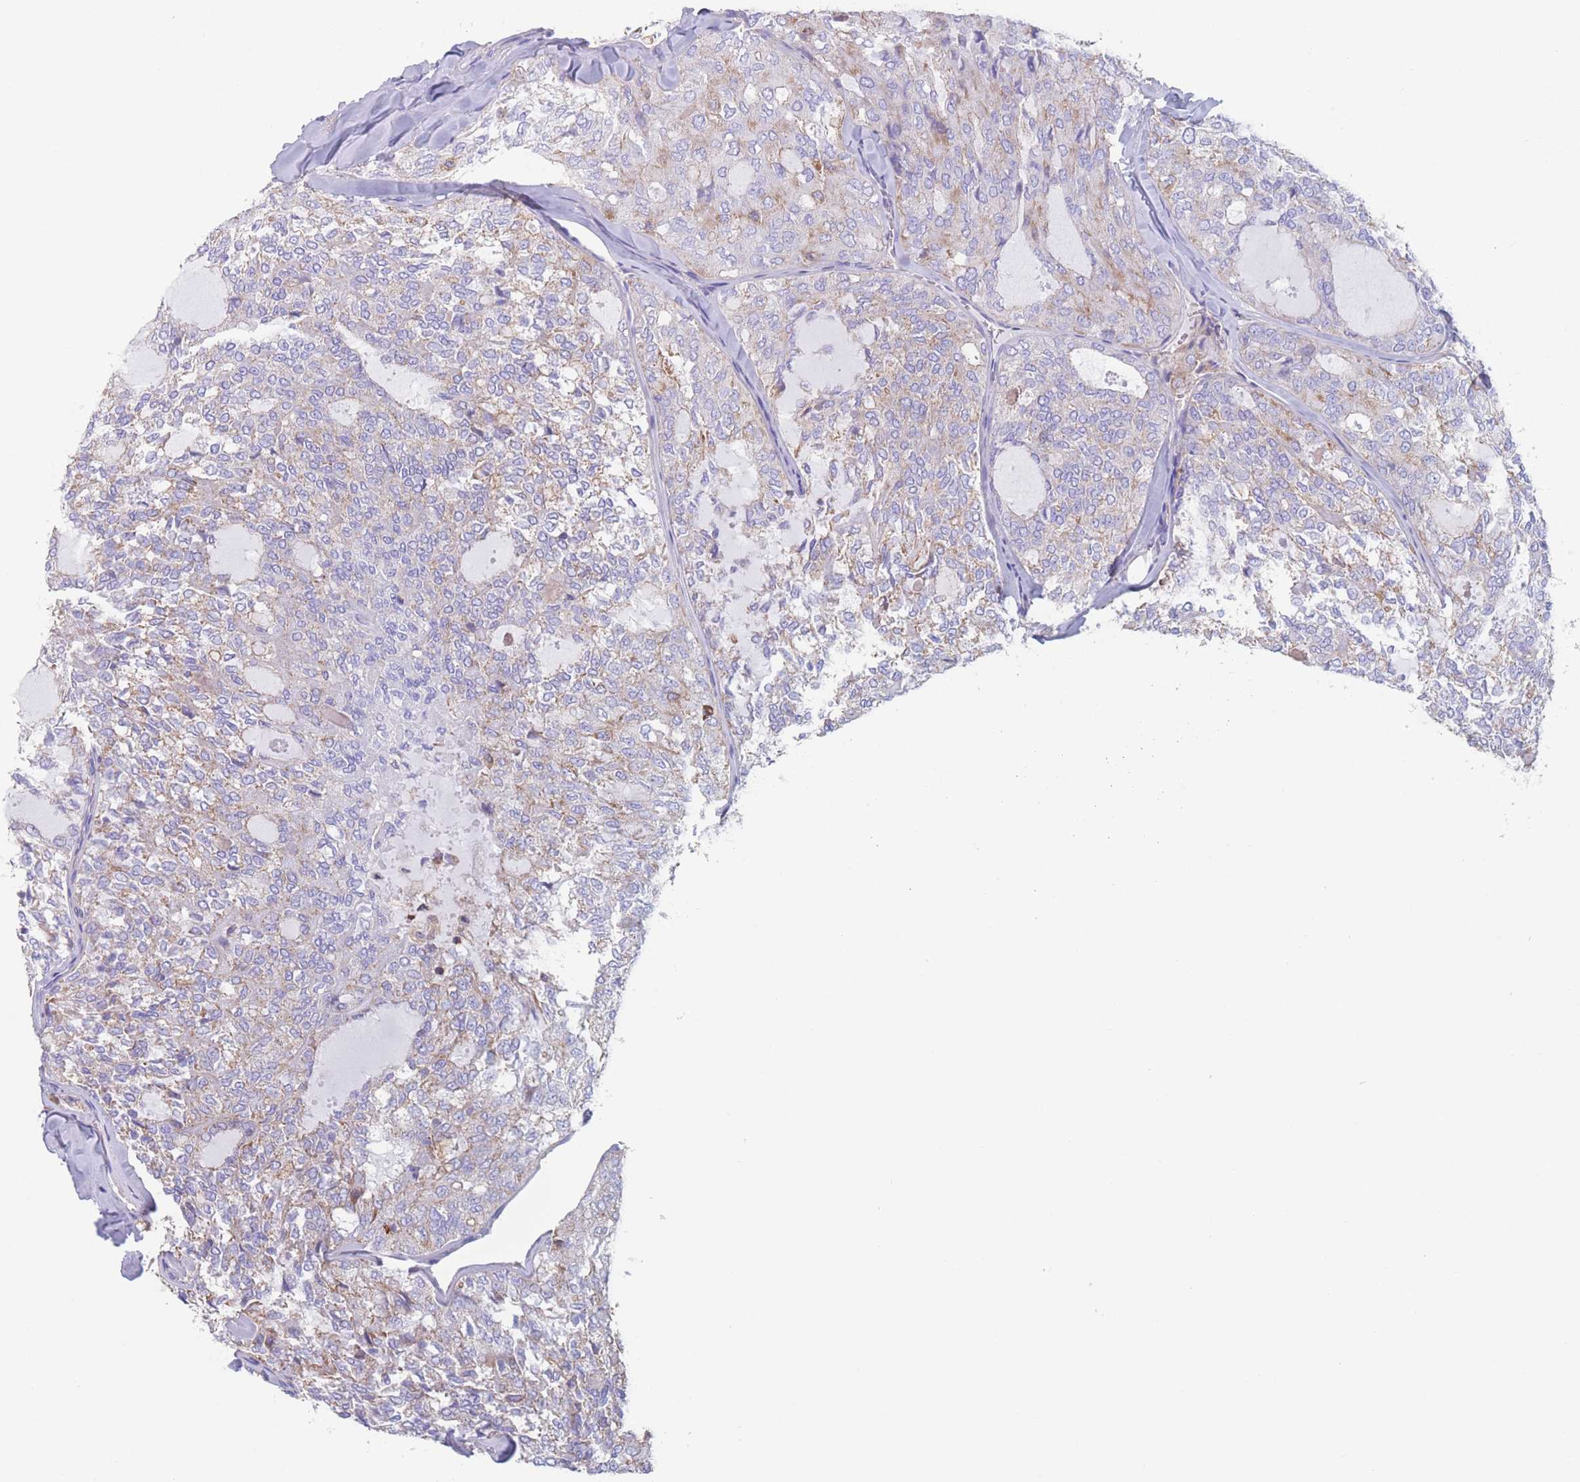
{"staining": {"intensity": "weak", "quantity": "25%-75%", "location": "cytoplasmic/membranous"}, "tissue": "thyroid cancer", "cell_type": "Tumor cells", "image_type": "cancer", "snomed": [{"axis": "morphology", "description": "Follicular adenoma carcinoma, NOS"}, {"axis": "topography", "description": "Thyroid gland"}], "caption": "This is a micrograph of immunohistochemistry staining of follicular adenoma carcinoma (thyroid), which shows weak expression in the cytoplasmic/membranous of tumor cells.", "gene": "ADH1A", "patient": {"sex": "male", "age": 75}}